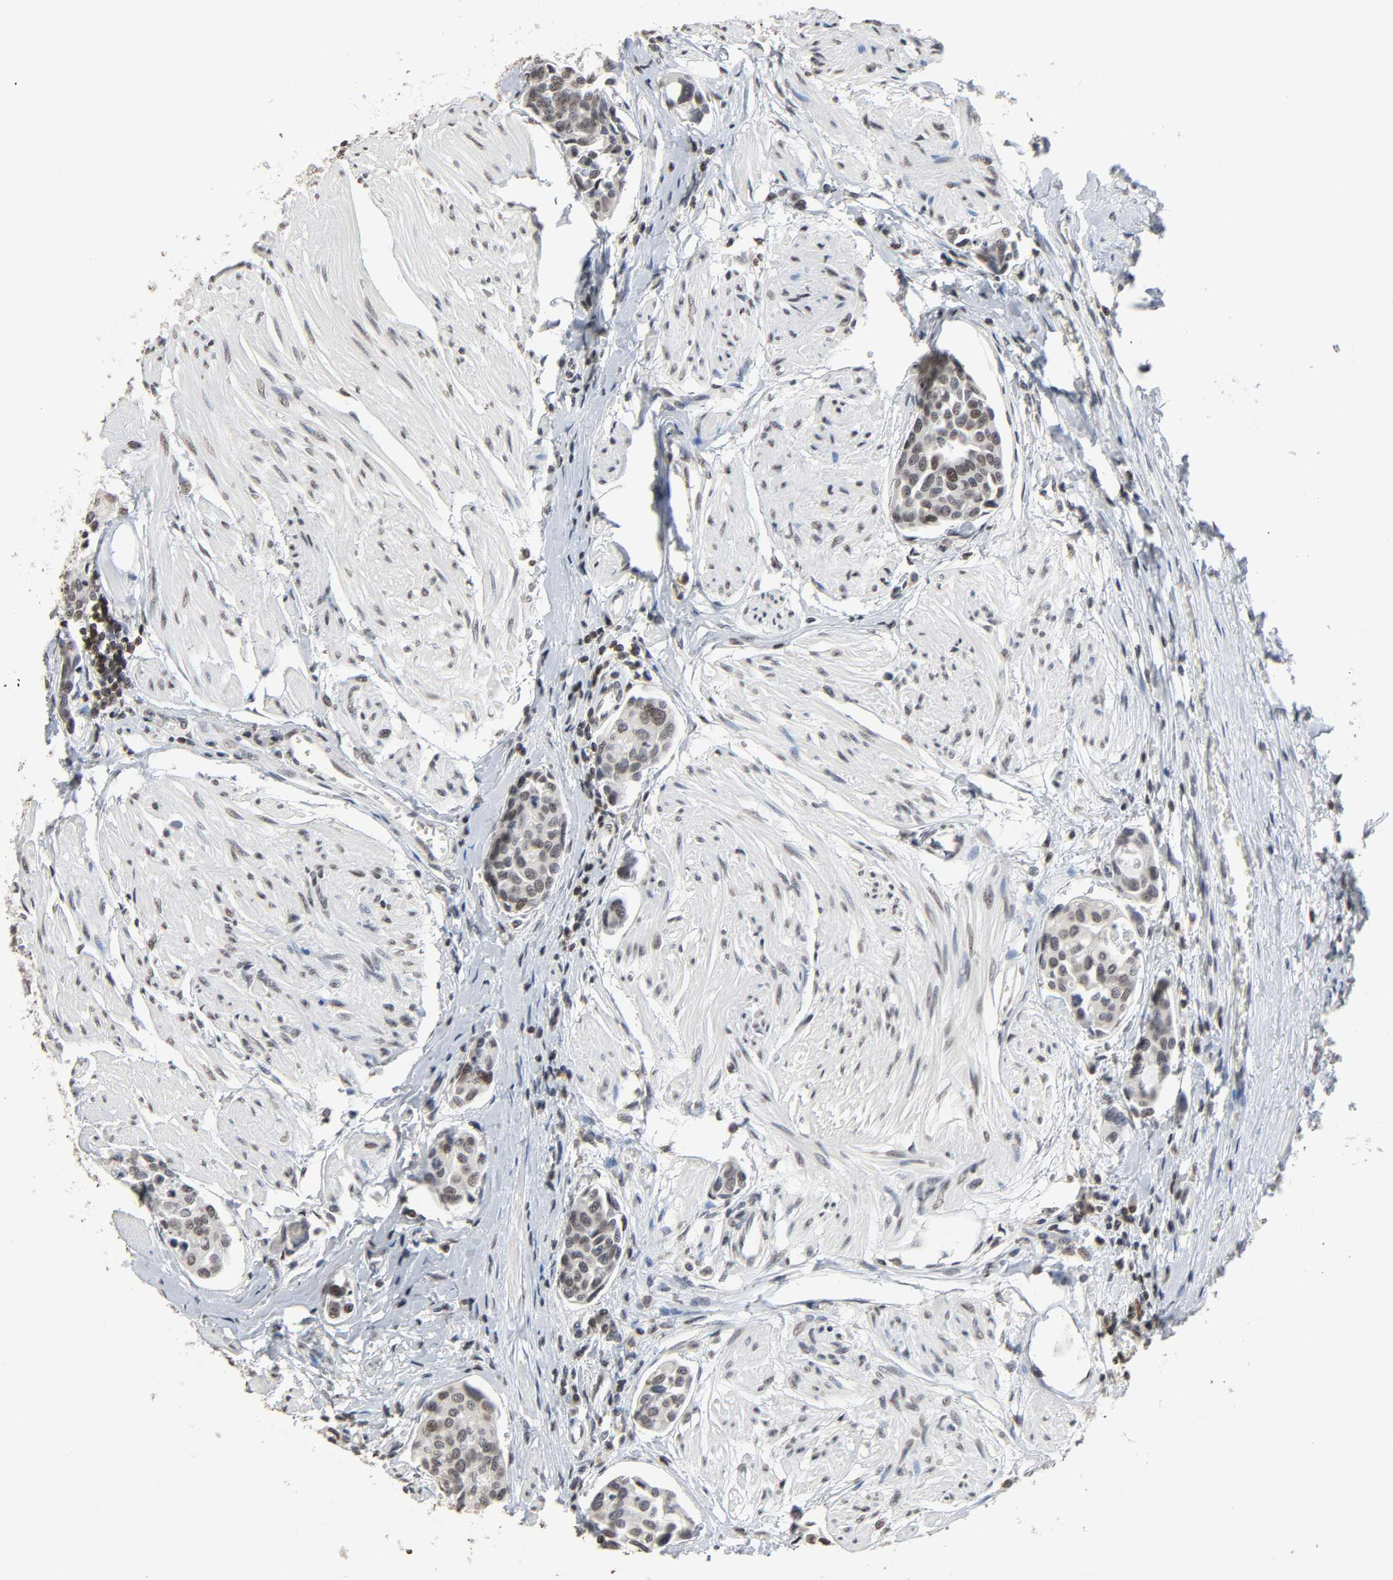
{"staining": {"intensity": "negative", "quantity": "none", "location": "none"}, "tissue": "urothelial cancer", "cell_type": "Tumor cells", "image_type": "cancer", "snomed": [{"axis": "morphology", "description": "Urothelial carcinoma, High grade"}, {"axis": "topography", "description": "Urinary bladder"}], "caption": "Urothelial carcinoma (high-grade) stained for a protein using immunohistochemistry displays no positivity tumor cells.", "gene": "STK4", "patient": {"sex": "male", "age": 78}}